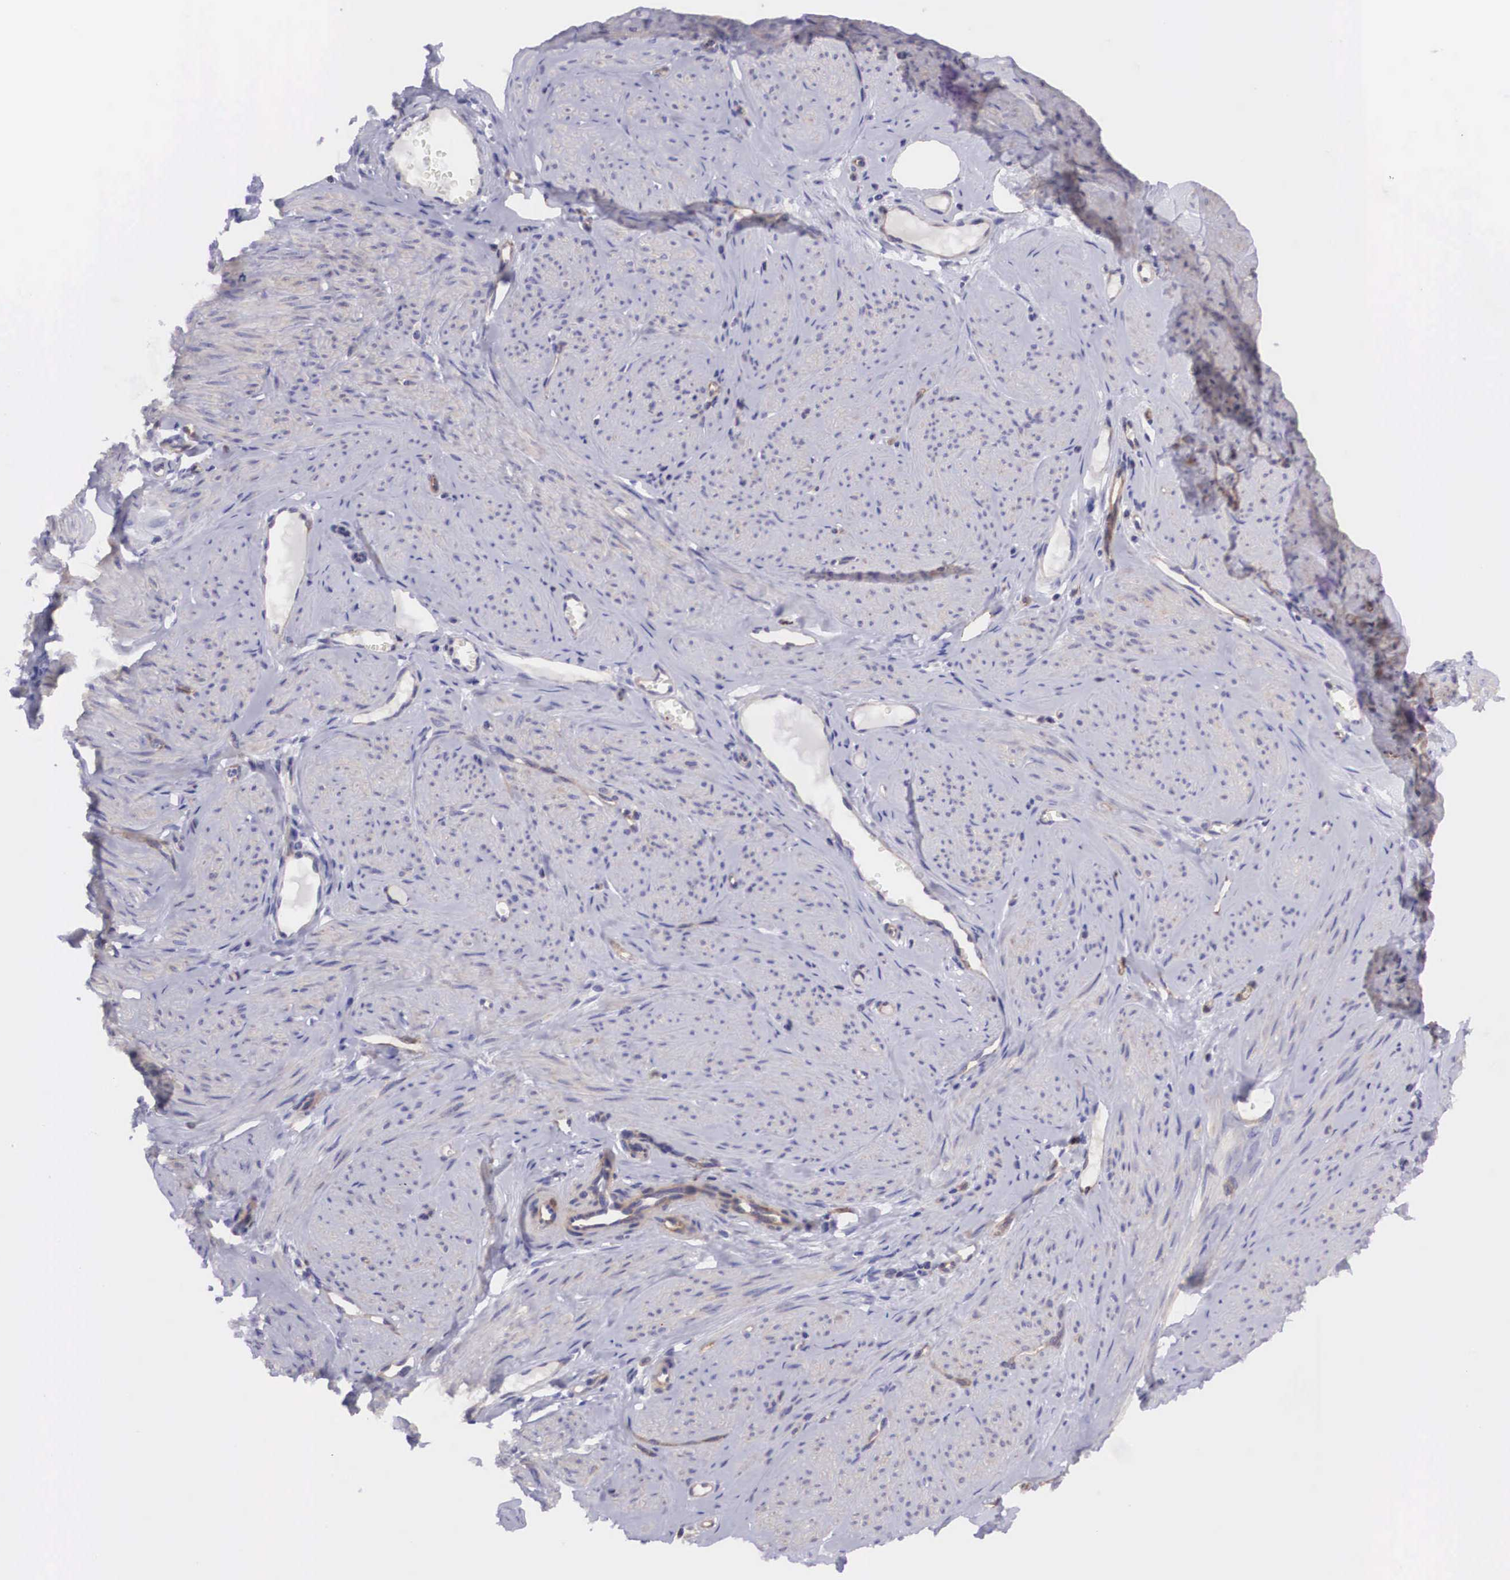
{"staining": {"intensity": "negative", "quantity": "none", "location": "none"}, "tissue": "smooth muscle", "cell_type": "Smooth muscle cells", "image_type": "normal", "snomed": [{"axis": "morphology", "description": "Normal tissue, NOS"}, {"axis": "topography", "description": "Uterus"}], "caption": "DAB immunohistochemical staining of benign human smooth muscle reveals no significant expression in smooth muscle cells. (Stains: DAB immunohistochemistry (IHC) with hematoxylin counter stain, Microscopy: brightfield microscopy at high magnification).", "gene": "BCAR1", "patient": {"sex": "female", "age": 45}}